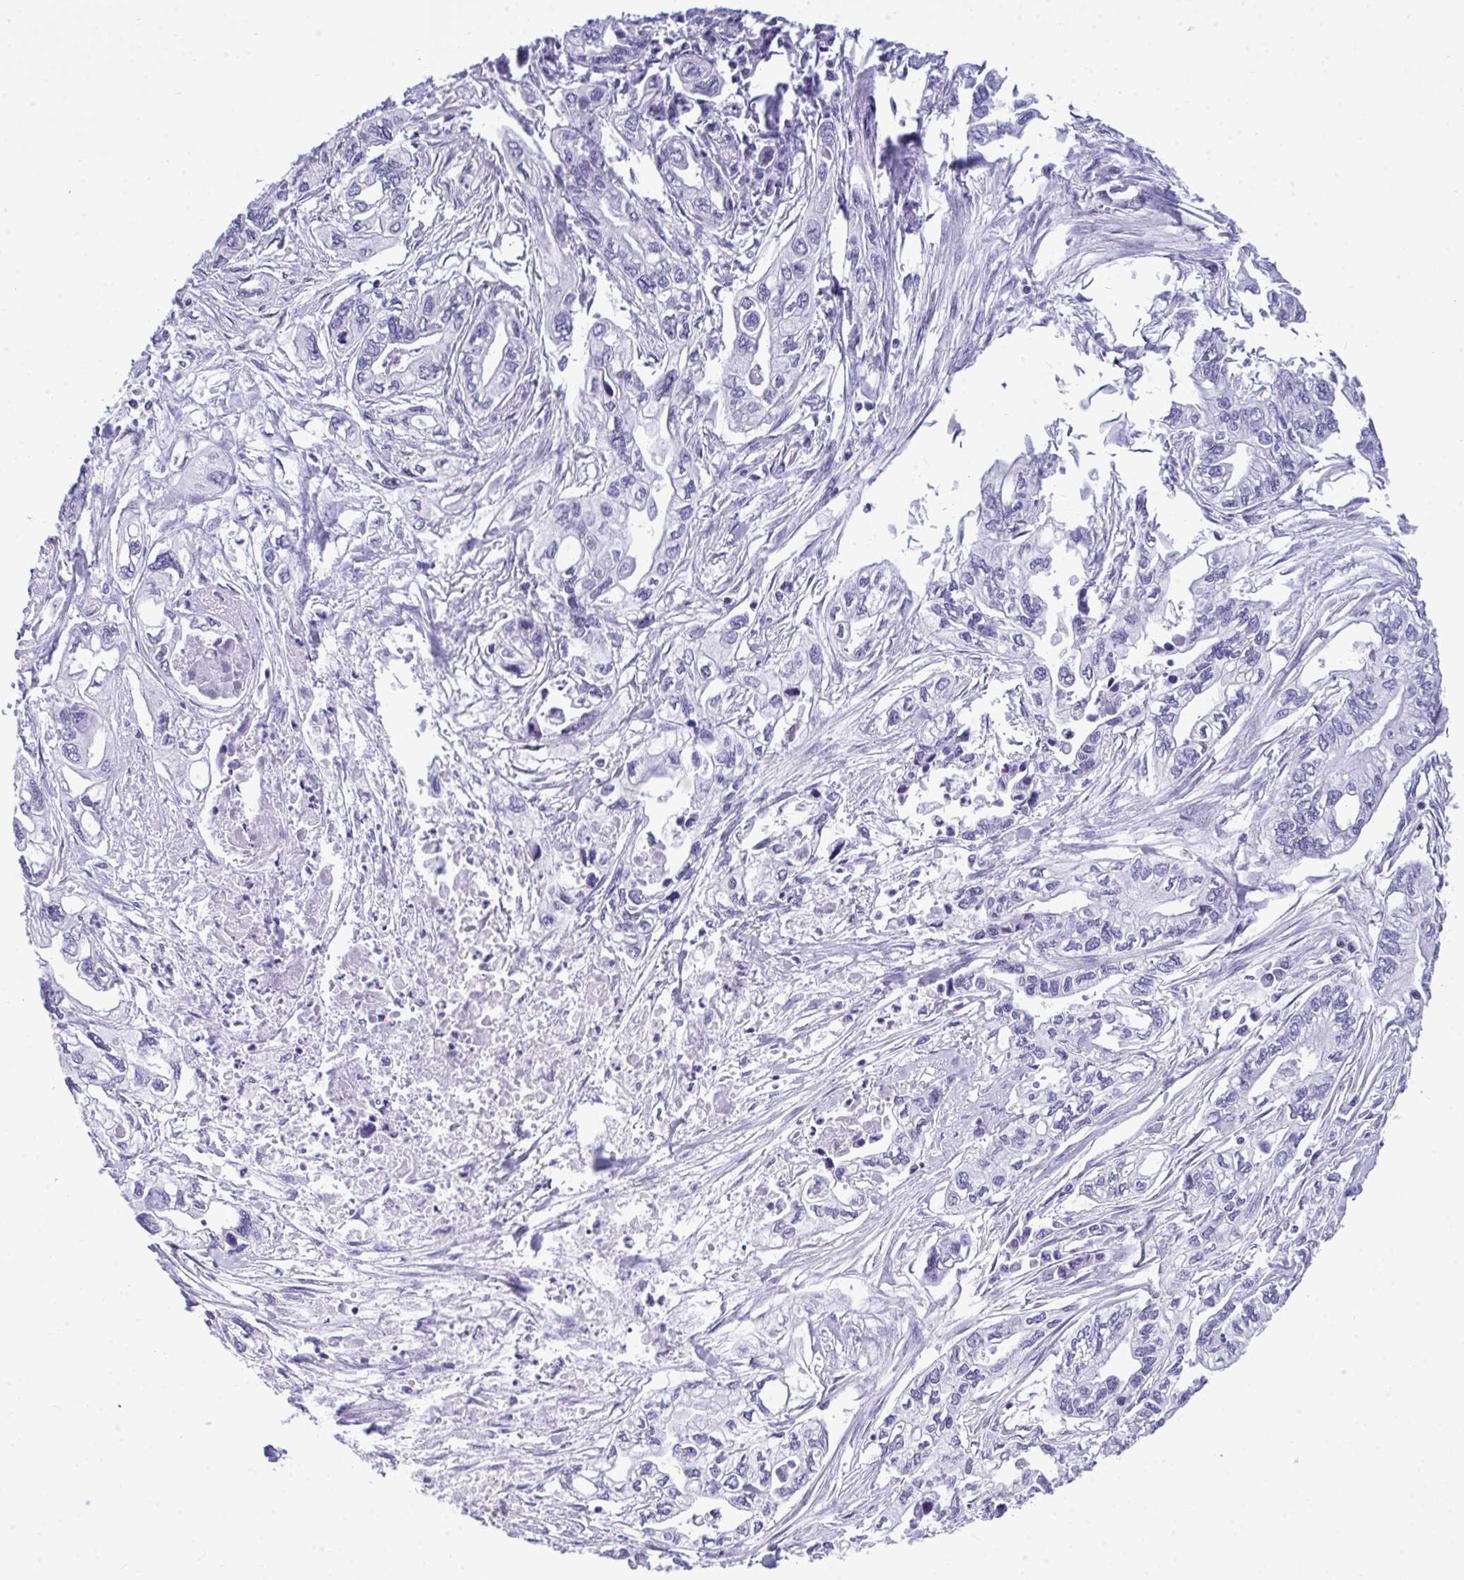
{"staining": {"intensity": "negative", "quantity": "none", "location": "none"}, "tissue": "pancreatic cancer", "cell_type": "Tumor cells", "image_type": "cancer", "snomed": [{"axis": "morphology", "description": "Adenocarcinoma, NOS"}, {"axis": "topography", "description": "Pancreas"}], "caption": "Tumor cells are negative for protein expression in human pancreatic cancer (adenocarcinoma). (IHC, brightfield microscopy, high magnification).", "gene": "PRM2", "patient": {"sex": "male", "age": 68}}